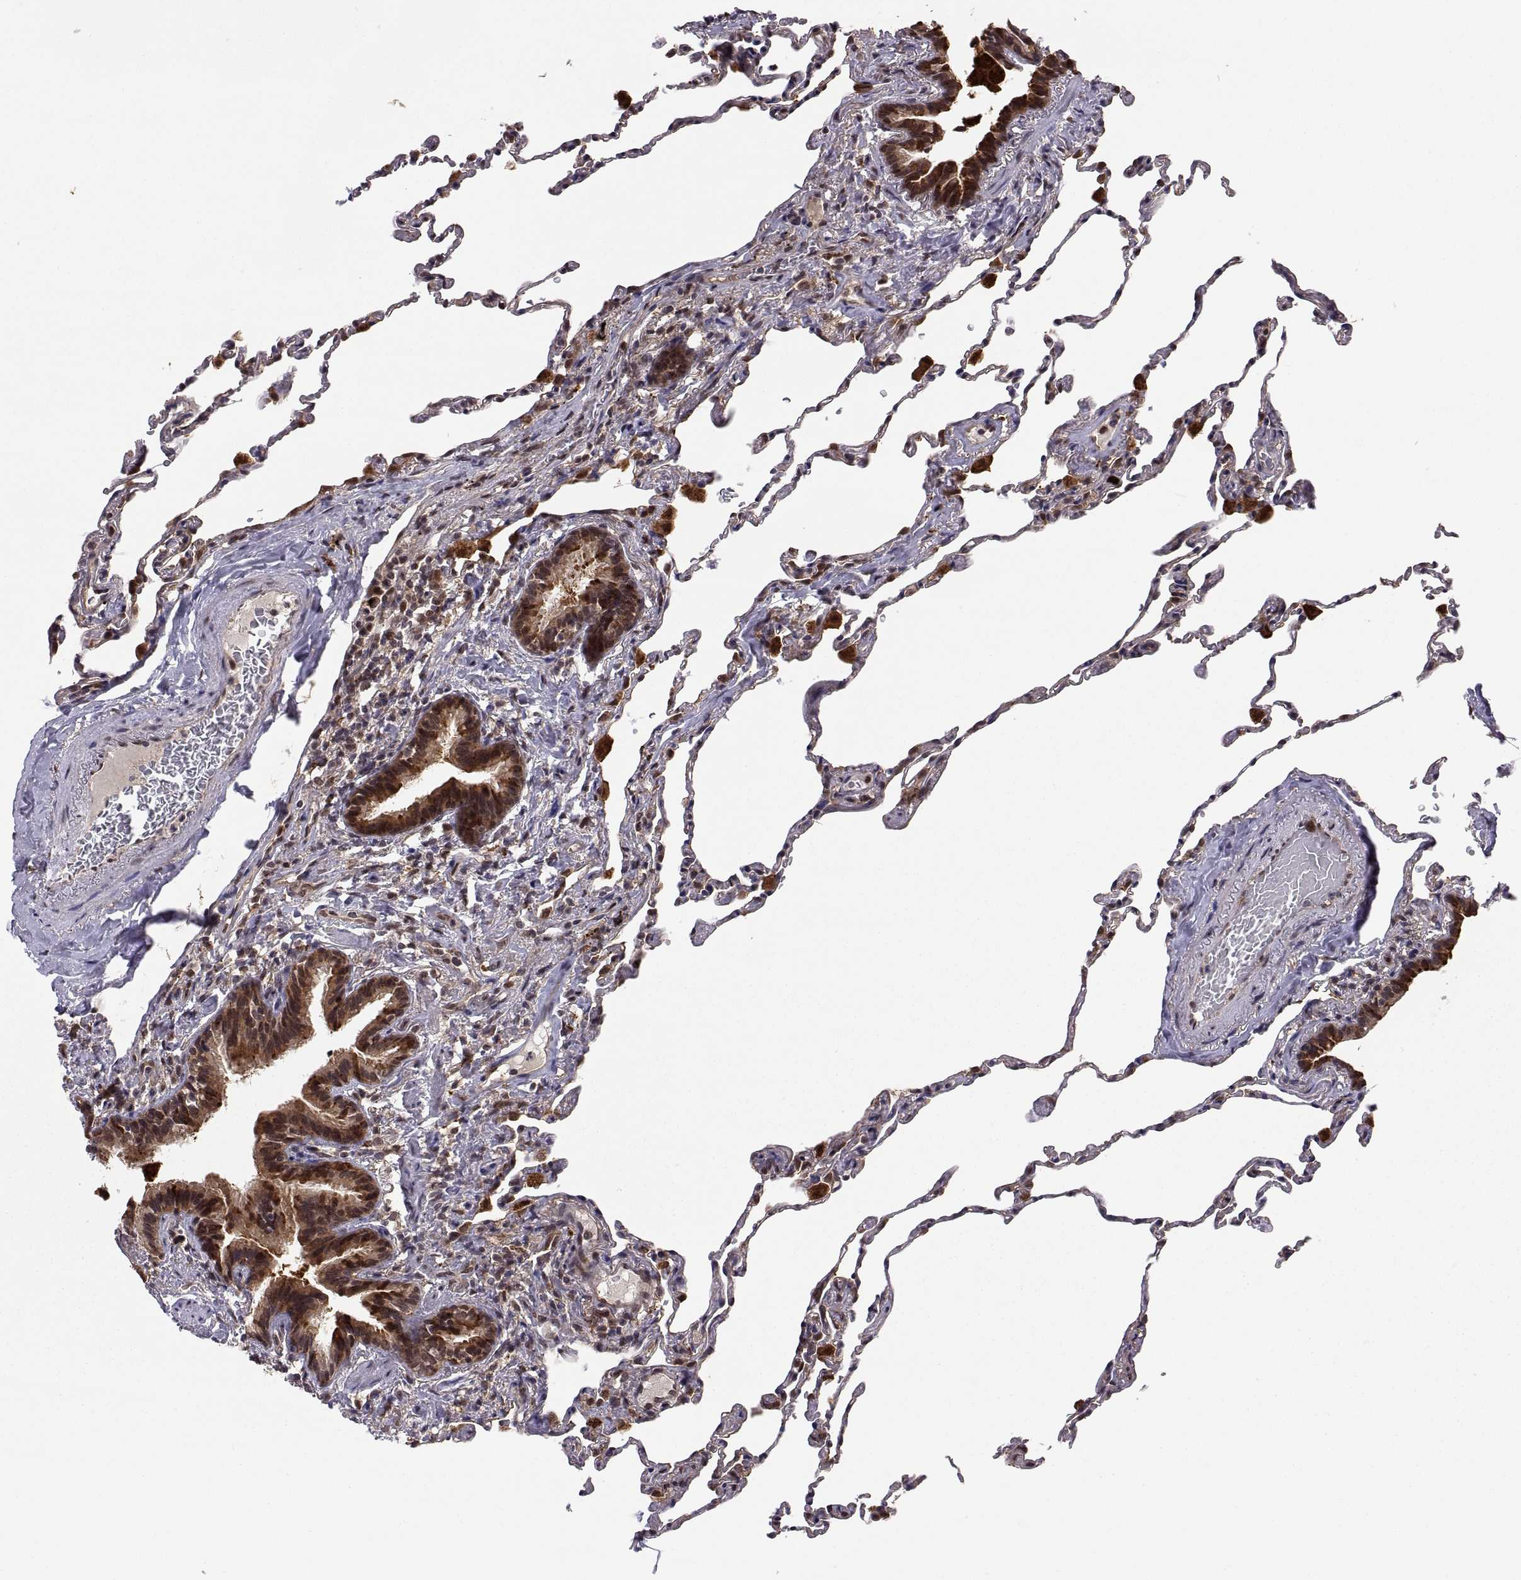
{"staining": {"intensity": "weak", "quantity": "25%-75%", "location": "cytoplasmic/membranous"}, "tissue": "lung", "cell_type": "Alveolar cells", "image_type": "normal", "snomed": [{"axis": "morphology", "description": "Normal tissue, NOS"}, {"axis": "topography", "description": "Lung"}], "caption": "The image demonstrates staining of benign lung, revealing weak cytoplasmic/membranous protein positivity (brown color) within alveolar cells. The protein of interest is stained brown, and the nuclei are stained in blue (DAB IHC with brightfield microscopy, high magnification).", "gene": "PSMC2", "patient": {"sex": "female", "age": 57}}